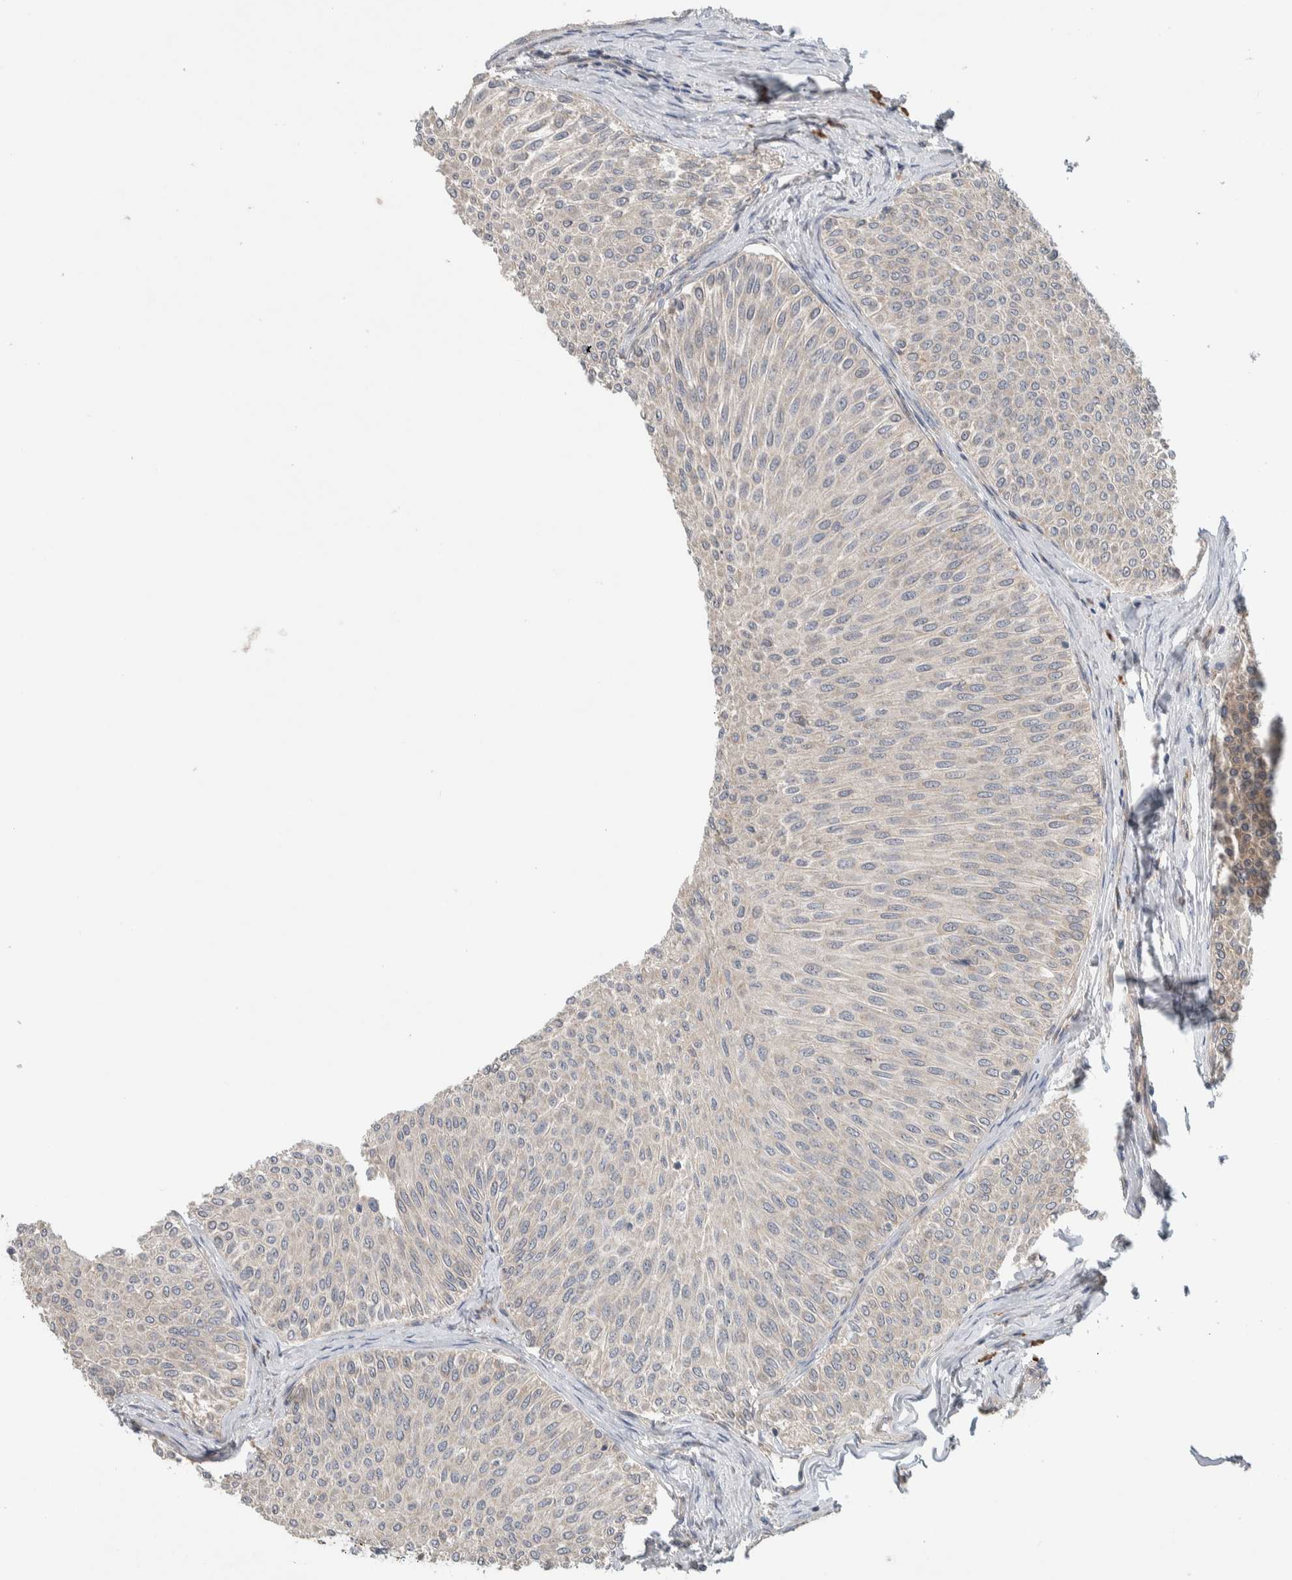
{"staining": {"intensity": "negative", "quantity": "none", "location": "none"}, "tissue": "urothelial cancer", "cell_type": "Tumor cells", "image_type": "cancer", "snomed": [{"axis": "morphology", "description": "Urothelial carcinoma, Low grade"}, {"axis": "topography", "description": "Urinary bladder"}], "caption": "Immunohistochemistry (IHC) photomicrograph of neoplastic tissue: human urothelial cancer stained with DAB reveals no significant protein expression in tumor cells.", "gene": "ADCY8", "patient": {"sex": "male", "age": 78}}